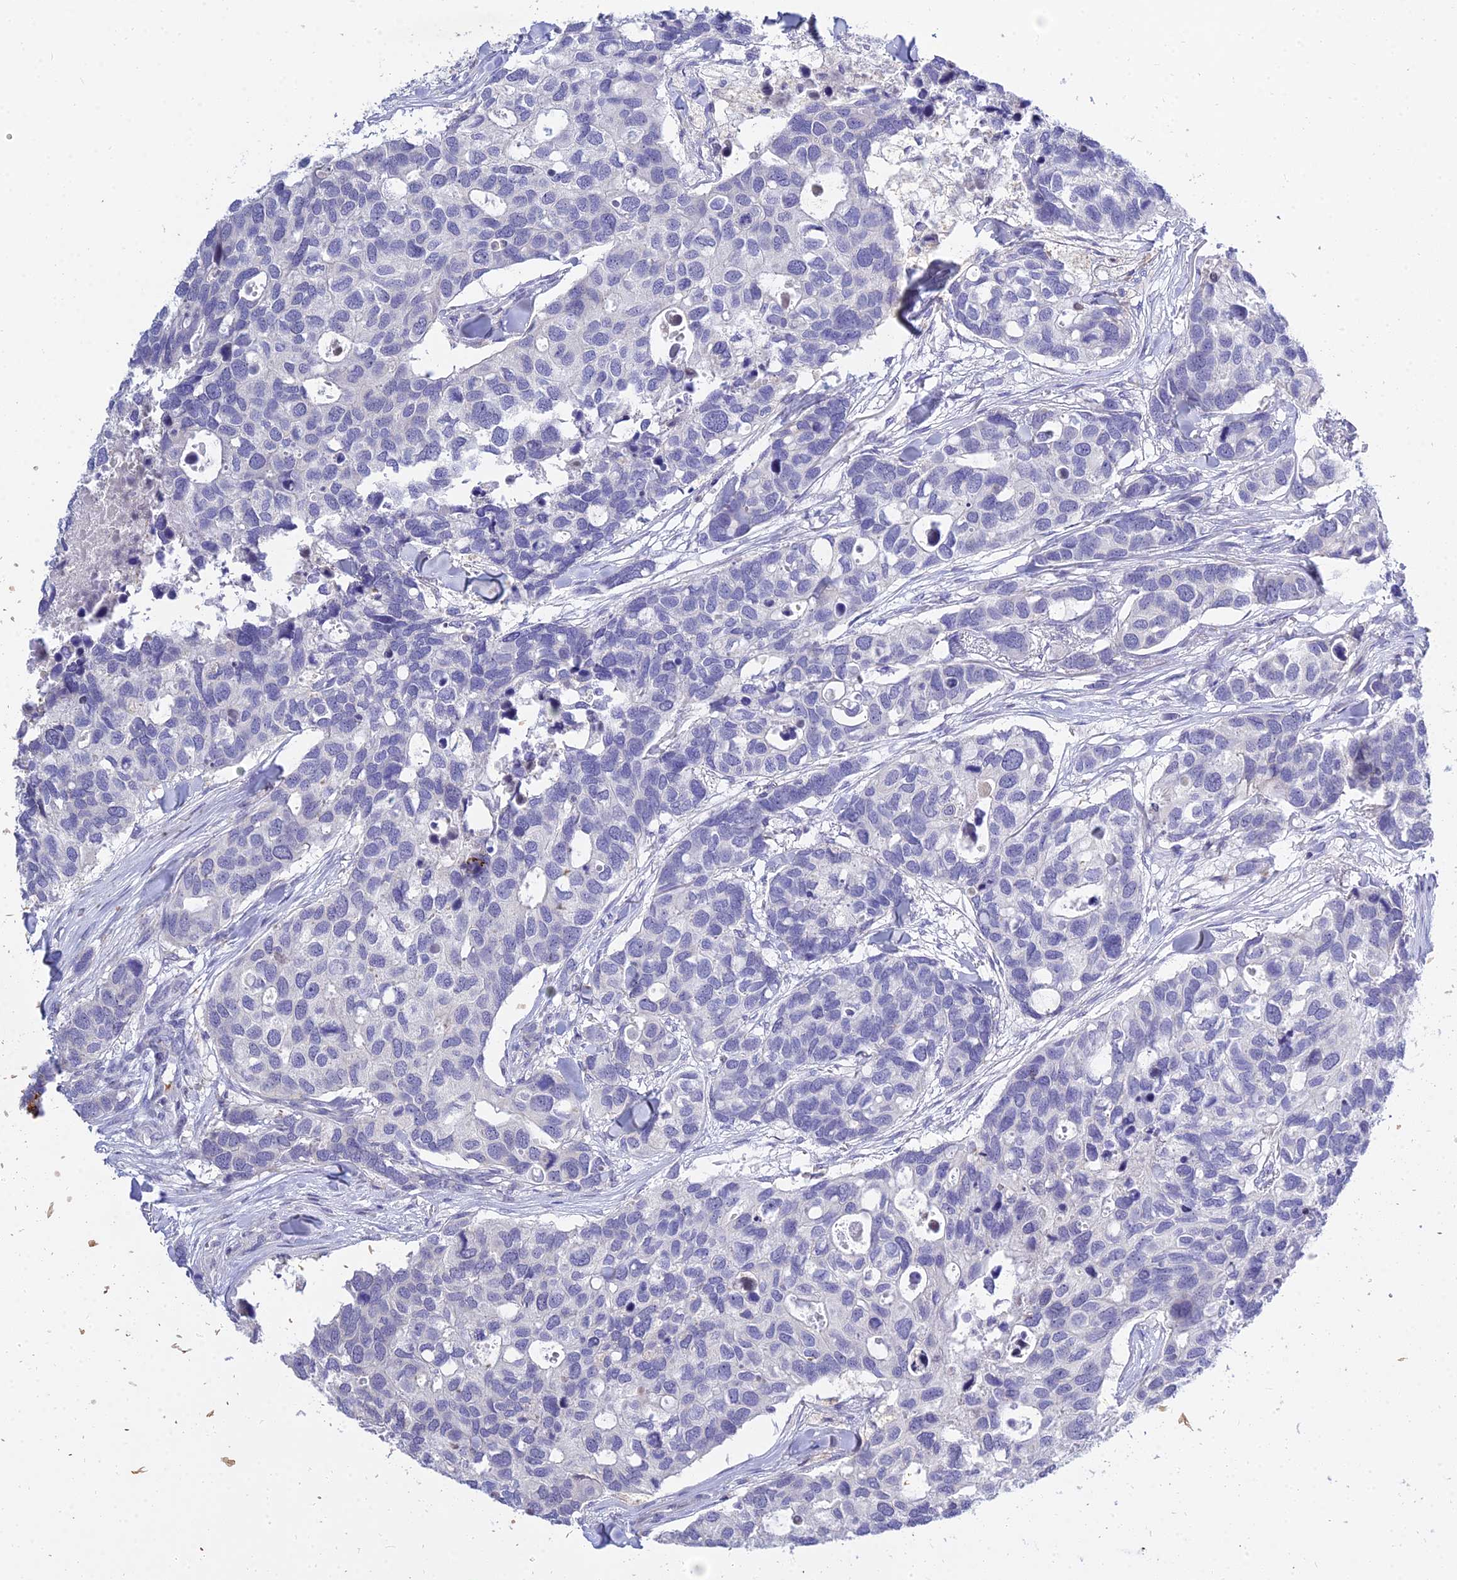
{"staining": {"intensity": "negative", "quantity": "none", "location": "none"}, "tissue": "breast cancer", "cell_type": "Tumor cells", "image_type": "cancer", "snomed": [{"axis": "morphology", "description": "Duct carcinoma"}, {"axis": "topography", "description": "Breast"}], "caption": "Image shows no protein expression in tumor cells of invasive ductal carcinoma (breast) tissue.", "gene": "VWC2L", "patient": {"sex": "female", "age": 83}}